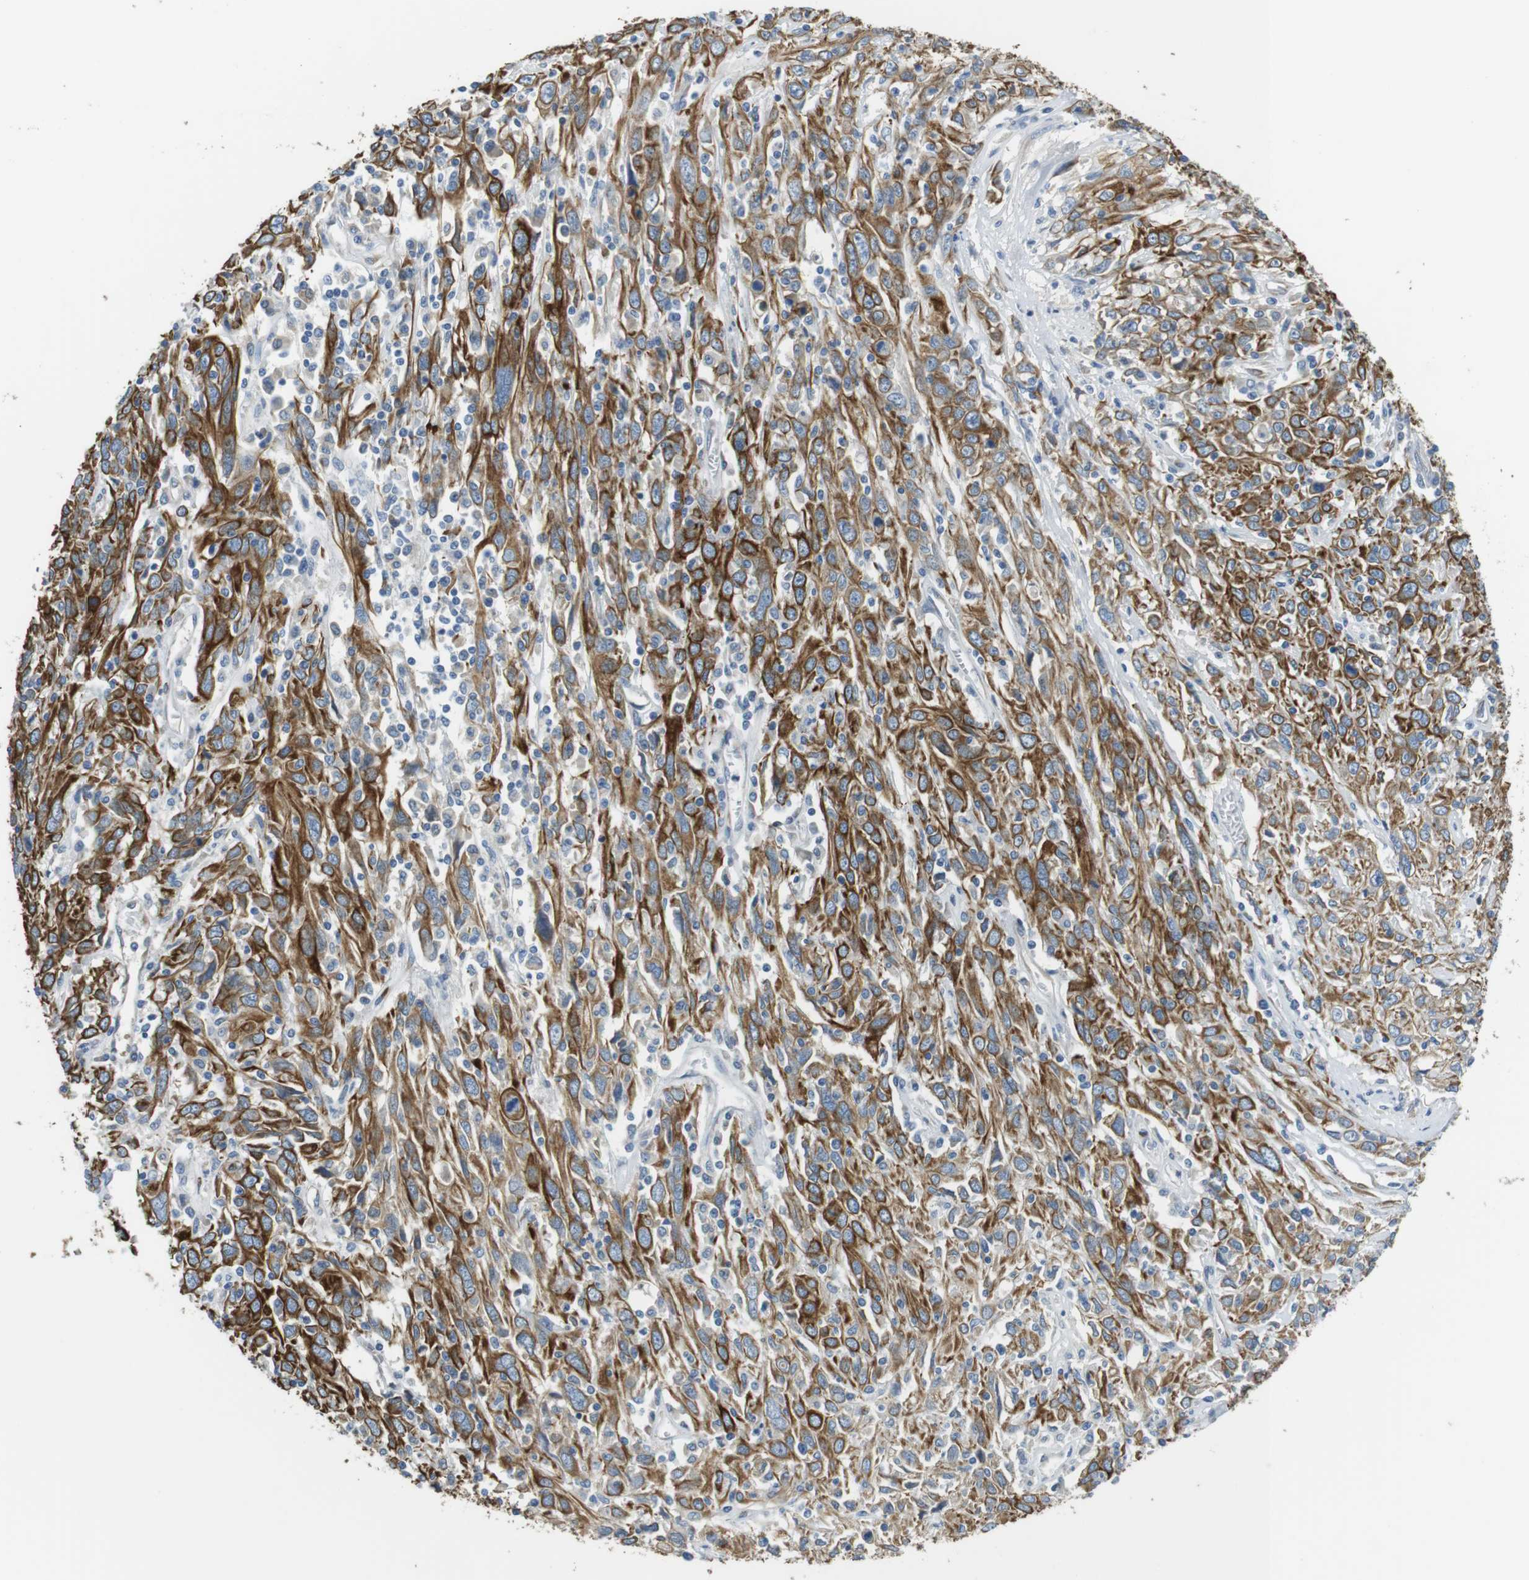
{"staining": {"intensity": "moderate", "quantity": ">75%", "location": "cytoplasmic/membranous"}, "tissue": "cervical cancer", "cell_type": "Tumor cells", "image_type": "cancer", "snomed": [{"axis": "morphology", "description": "Squamous cell carcinoma, NOS"}, {"axis": "topography", "description": "Cervix"}], "caption": "This histopathology image reveals immunohistochemistry (IHC) staining of human cervical cancer, with medium moderate cytoplasmic/membranous staining in about >75% of tumor cells.", "gene": "UNC5CL", "patient": {"sex": "female", "age": 46}}